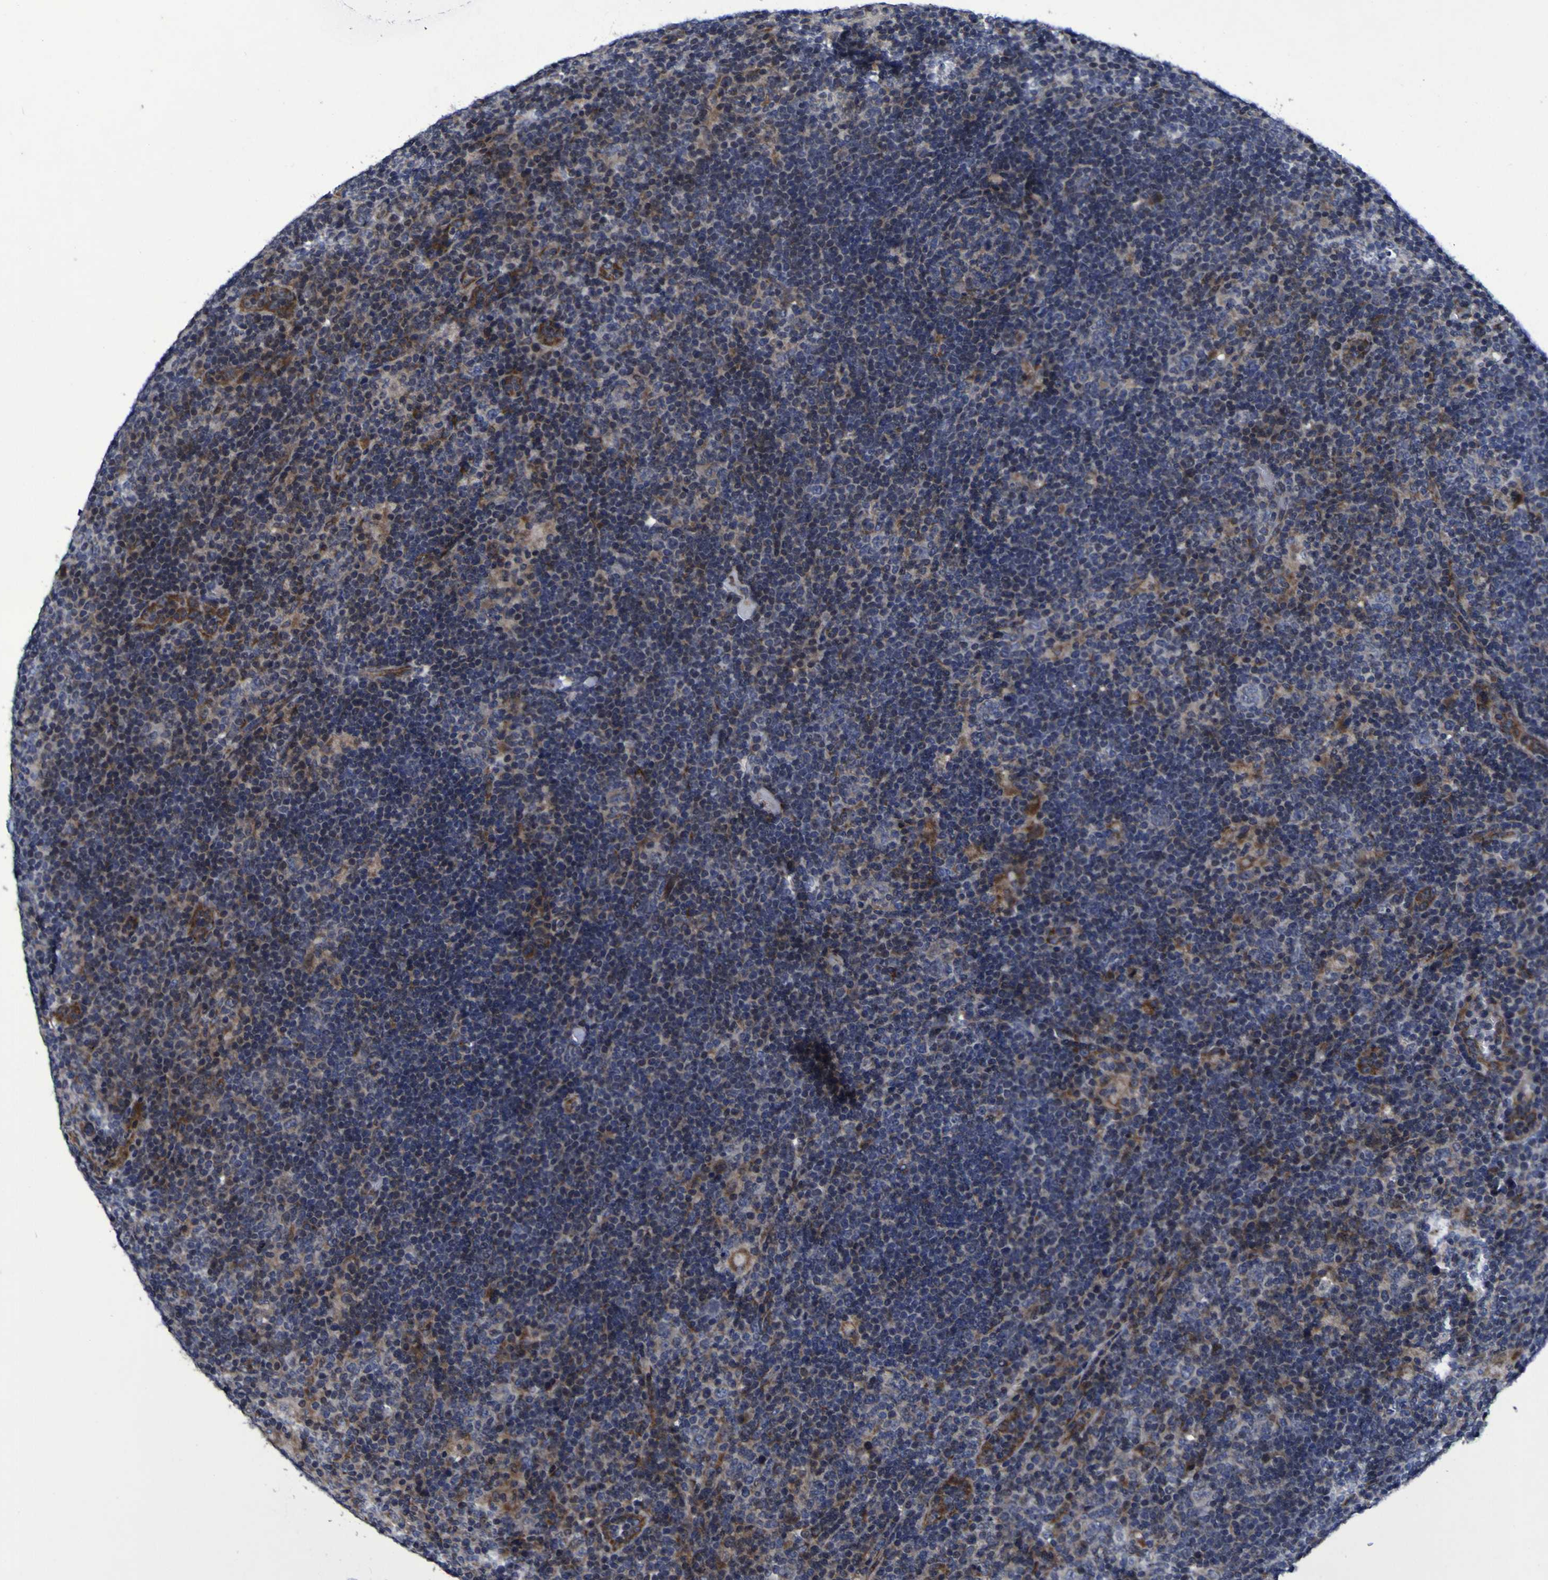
{"staining": {"intensity": "negative", "quantity": "none", "location": "none"}, "tissue": "lymphoma", "cell_type": "Tumor cells", "image_type": "cancer", "snomed": [{"axis": "morphology", "description": "Hodgkin's disease, NOS"}, {"axis": "topography", "description": "Lymph node"}], "caption": "Hodgkin's disease stained for a protein using immunohistochemistry displays no expression tumor cells.", "gene": "P3H1", "patient": {"sex": "female", "age": 57}}